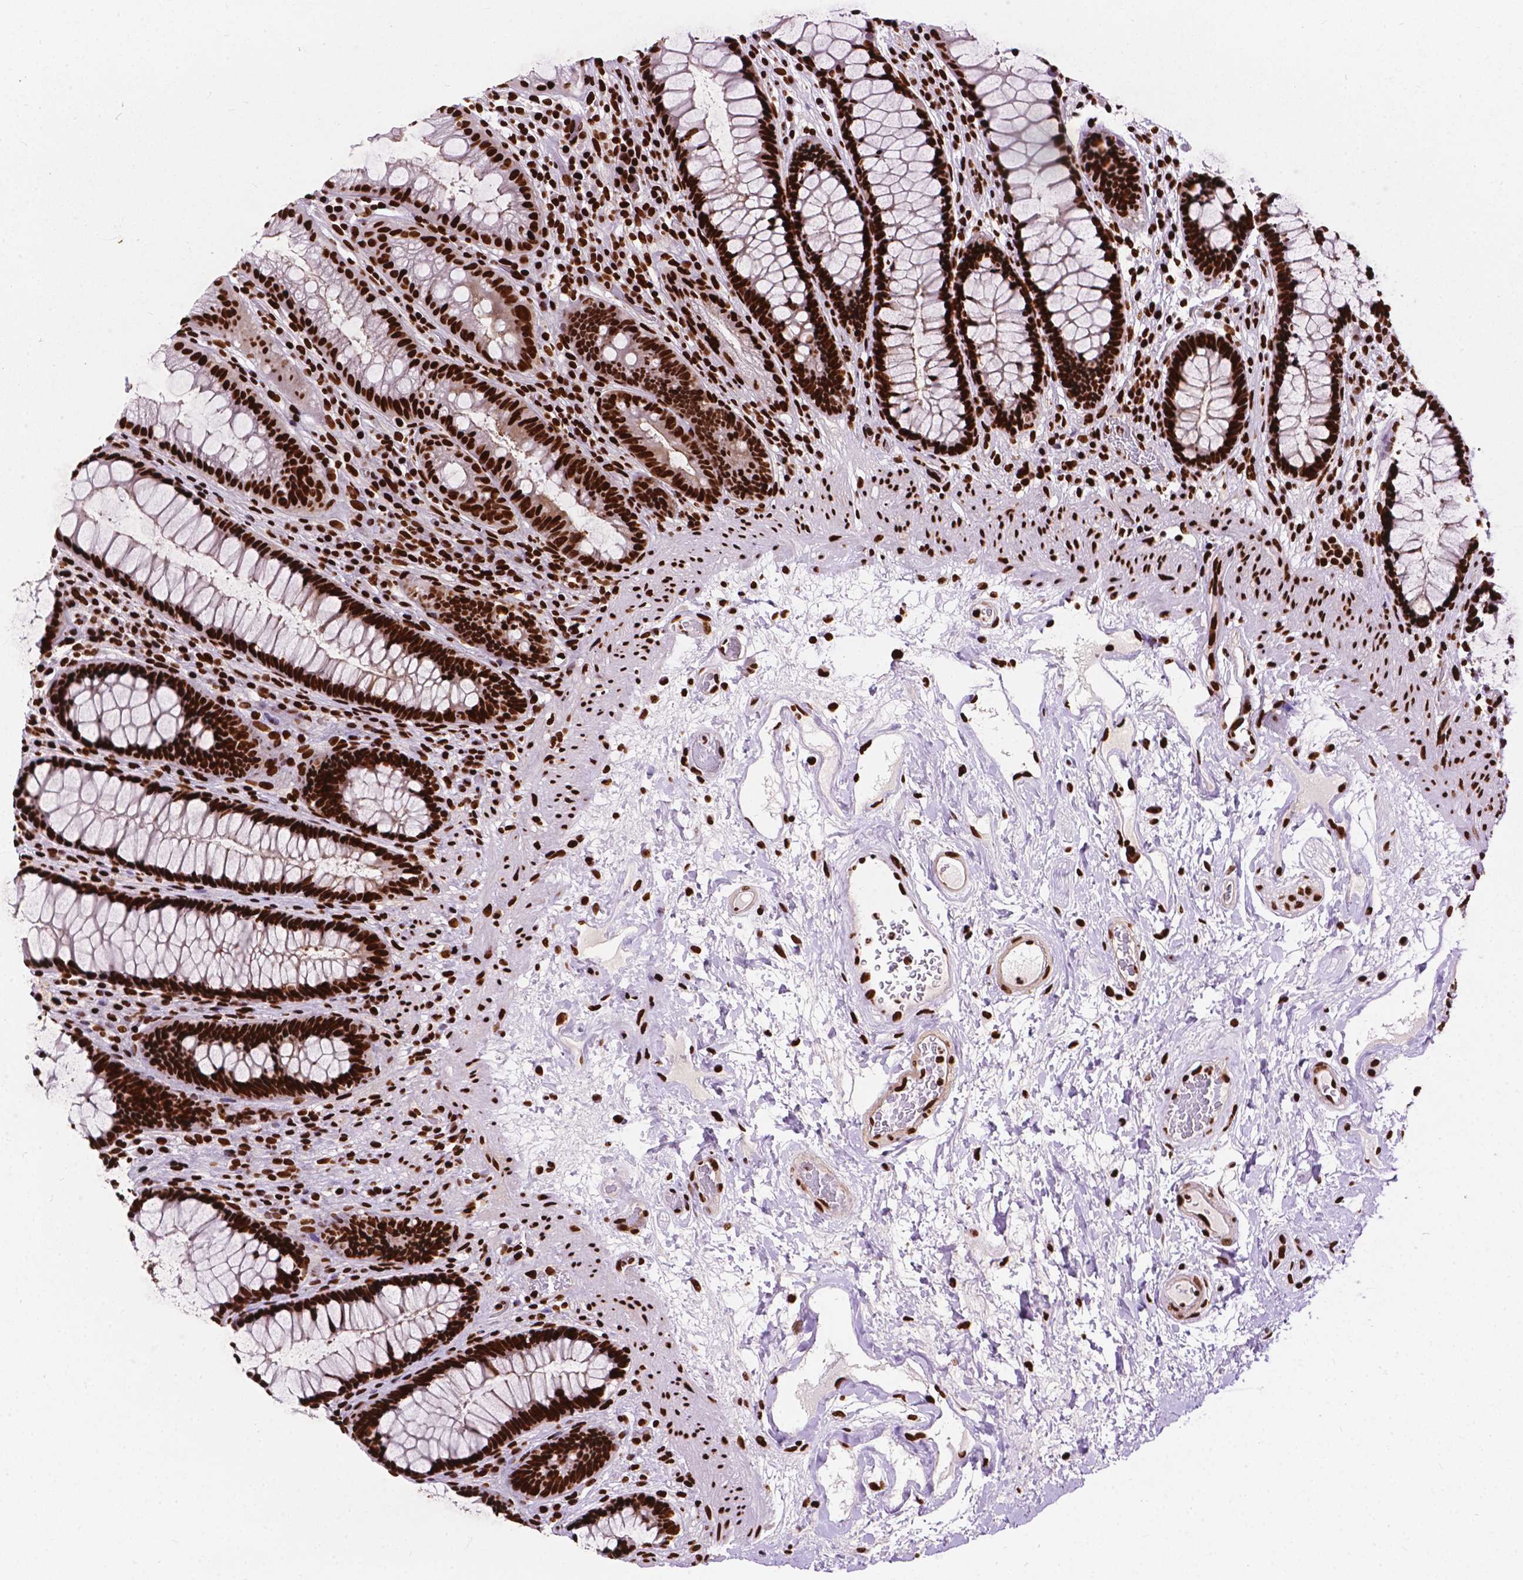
{"staining": {"intensity": "strong", "quantity": ">75%", "location": "nuclear"}, "tissue": "rectum", "cell_type": "Glandular cells", "image_type": "normal", "snomed": [{"axis": "morphology", "description": "Normal tissue, NOS"}, {"axis": "topography", "description": "Rectum"}], "caption": "This is a micrograph of immunohistochemistry staining of unremarkable rectum, which shows strong staining in the nuclear of glandular cells.", "gene": "SMIM5", "patient": {"sex": "male", "age": 72}}